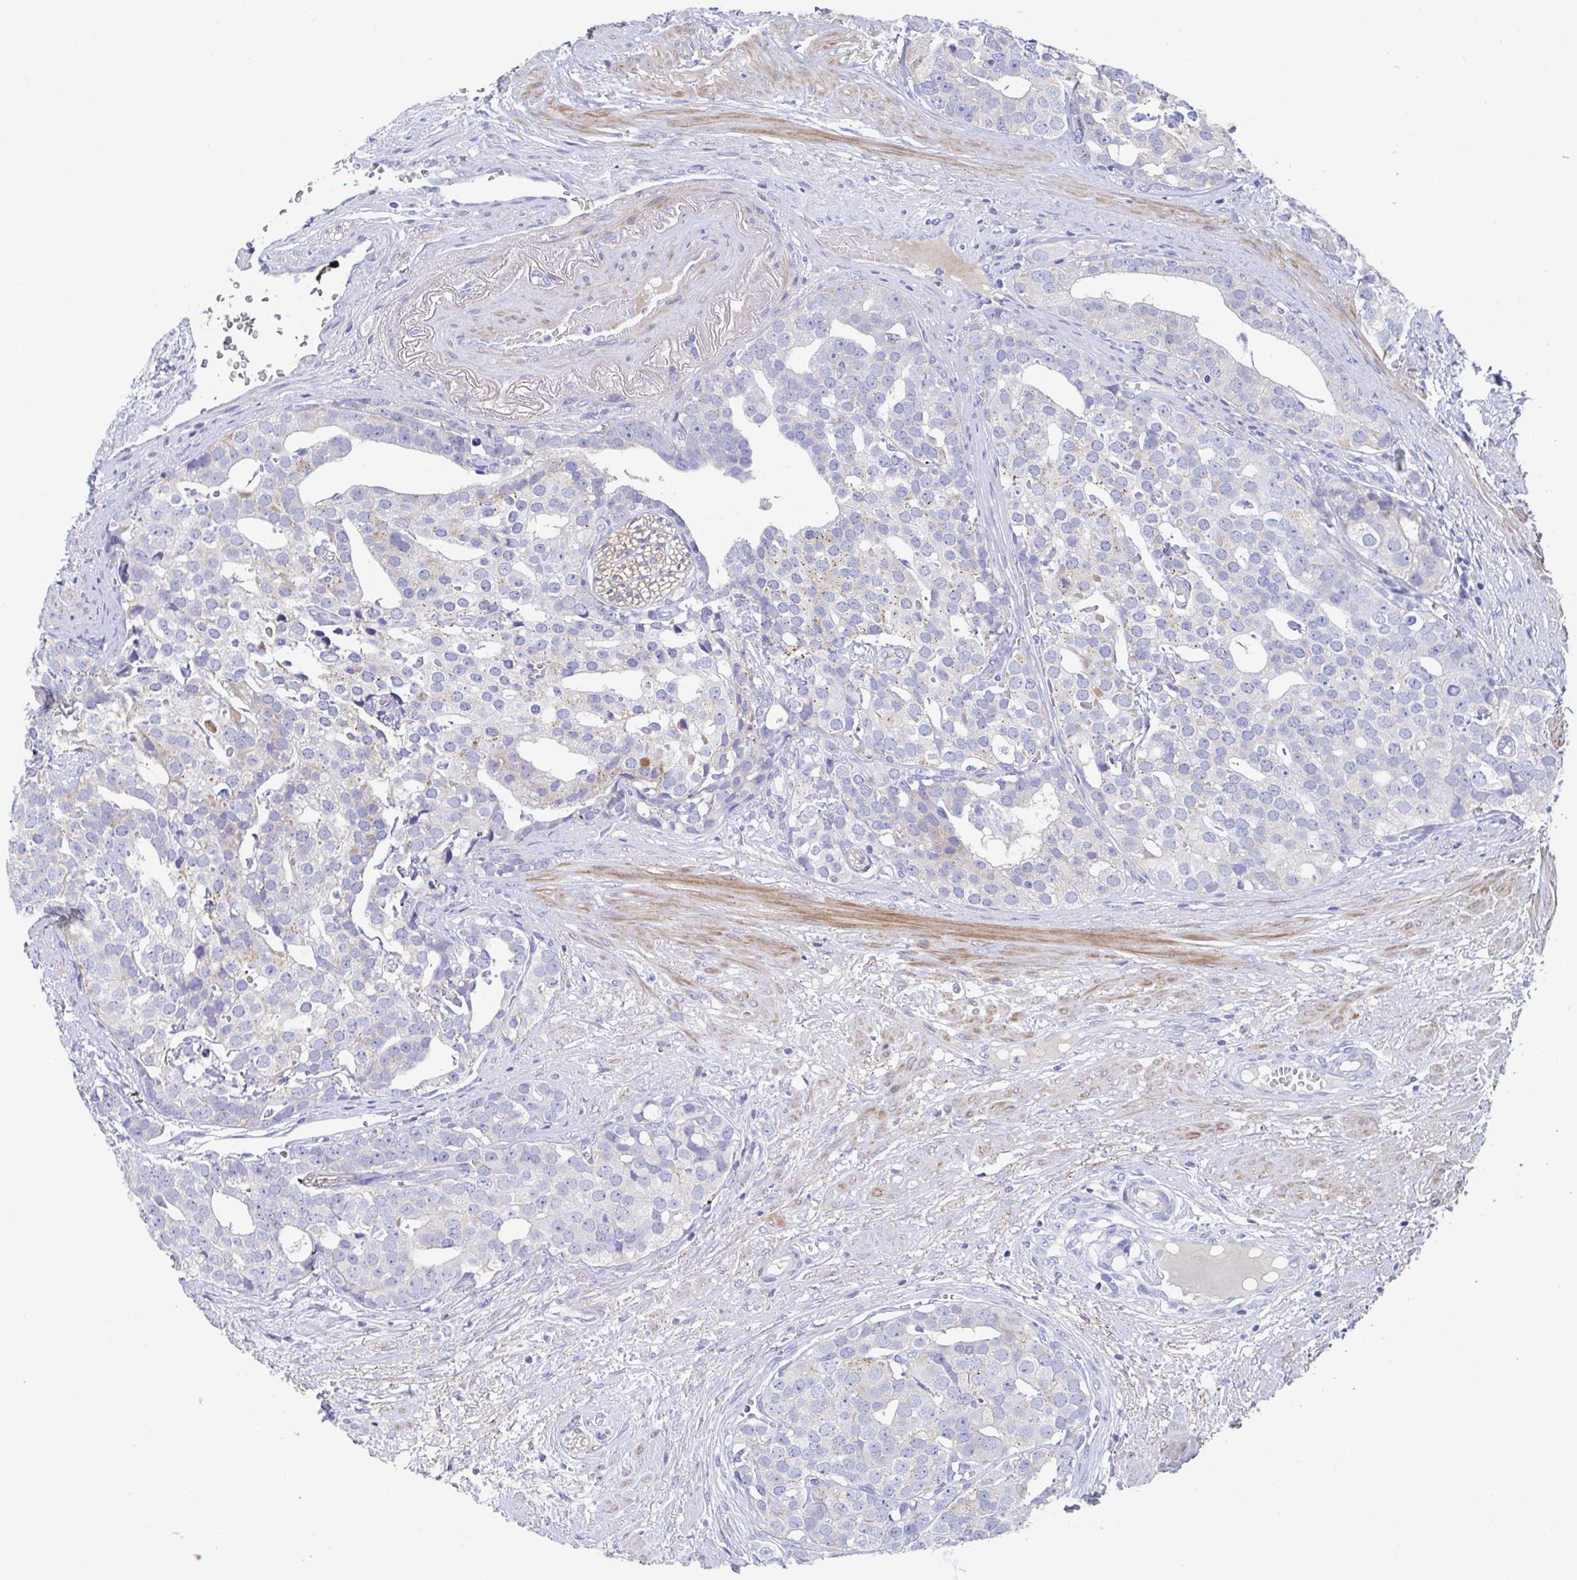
{"staining": {"intensity": "negative", "quantity": "none", "location": "none"}, "tissue": "prostate cancer", "cell_type": "Tumor cells", "image_type": "cancer", "snomed": [{"axis": "morphology", "description": "Adenocarcinoma, High grade"}, {"axis": "topography", "description": "Prostate"}], "caption": "The photomicrograph demonstrates no significant staining in tumor cells of high-grade adenocarcinoma (prostate).", "gene": "CDH2", "patient": {"sex": "male", "age": 71}}